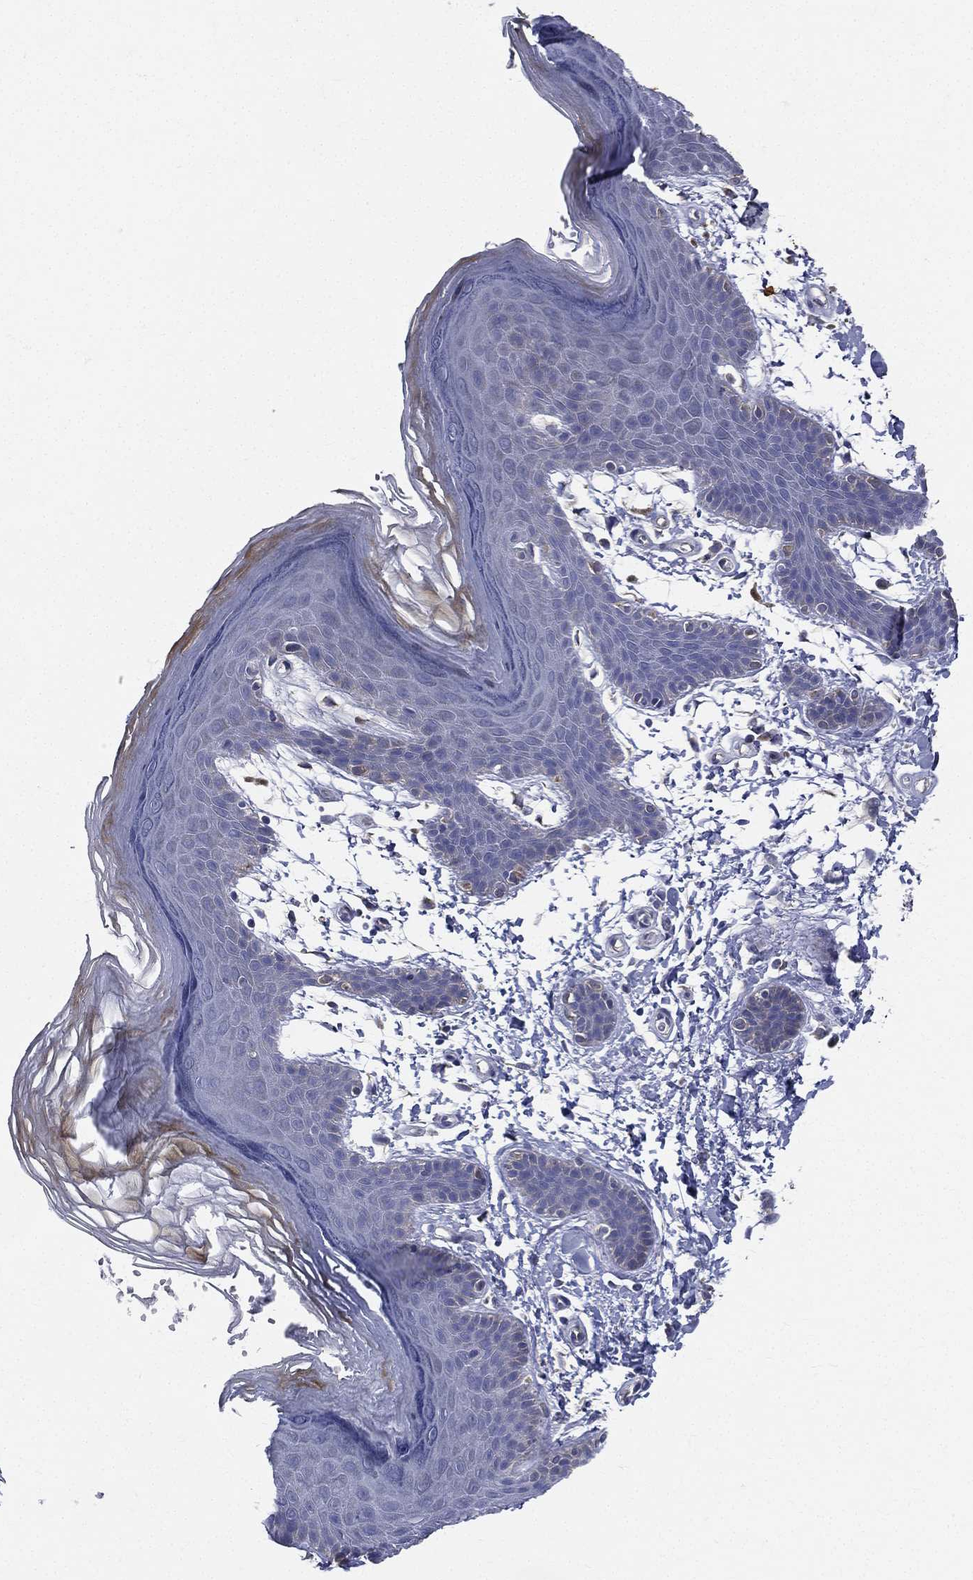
{"staining": {"intensity": "negative", "quantity": "none", "location": "none"}, "tissue": "skin", "cell_type": "Epidermal cells", "image_type": "normal", "snomed": [{"axis": "morphology", "description": "Normal tissue, NOS"}, {"axis": "topography", "description": "Anal"}], "caption": "Immunohistochemical staining of benign human skin displays no significant expression in epidermal cells. The staining is performed using DAB (3,3'-diaminobenzidine) brown chromogen with nuclei counter-stained in using hematoxylin.", "gene": "PWWP3A", "patient": {"sex": "male", "age": 53}}